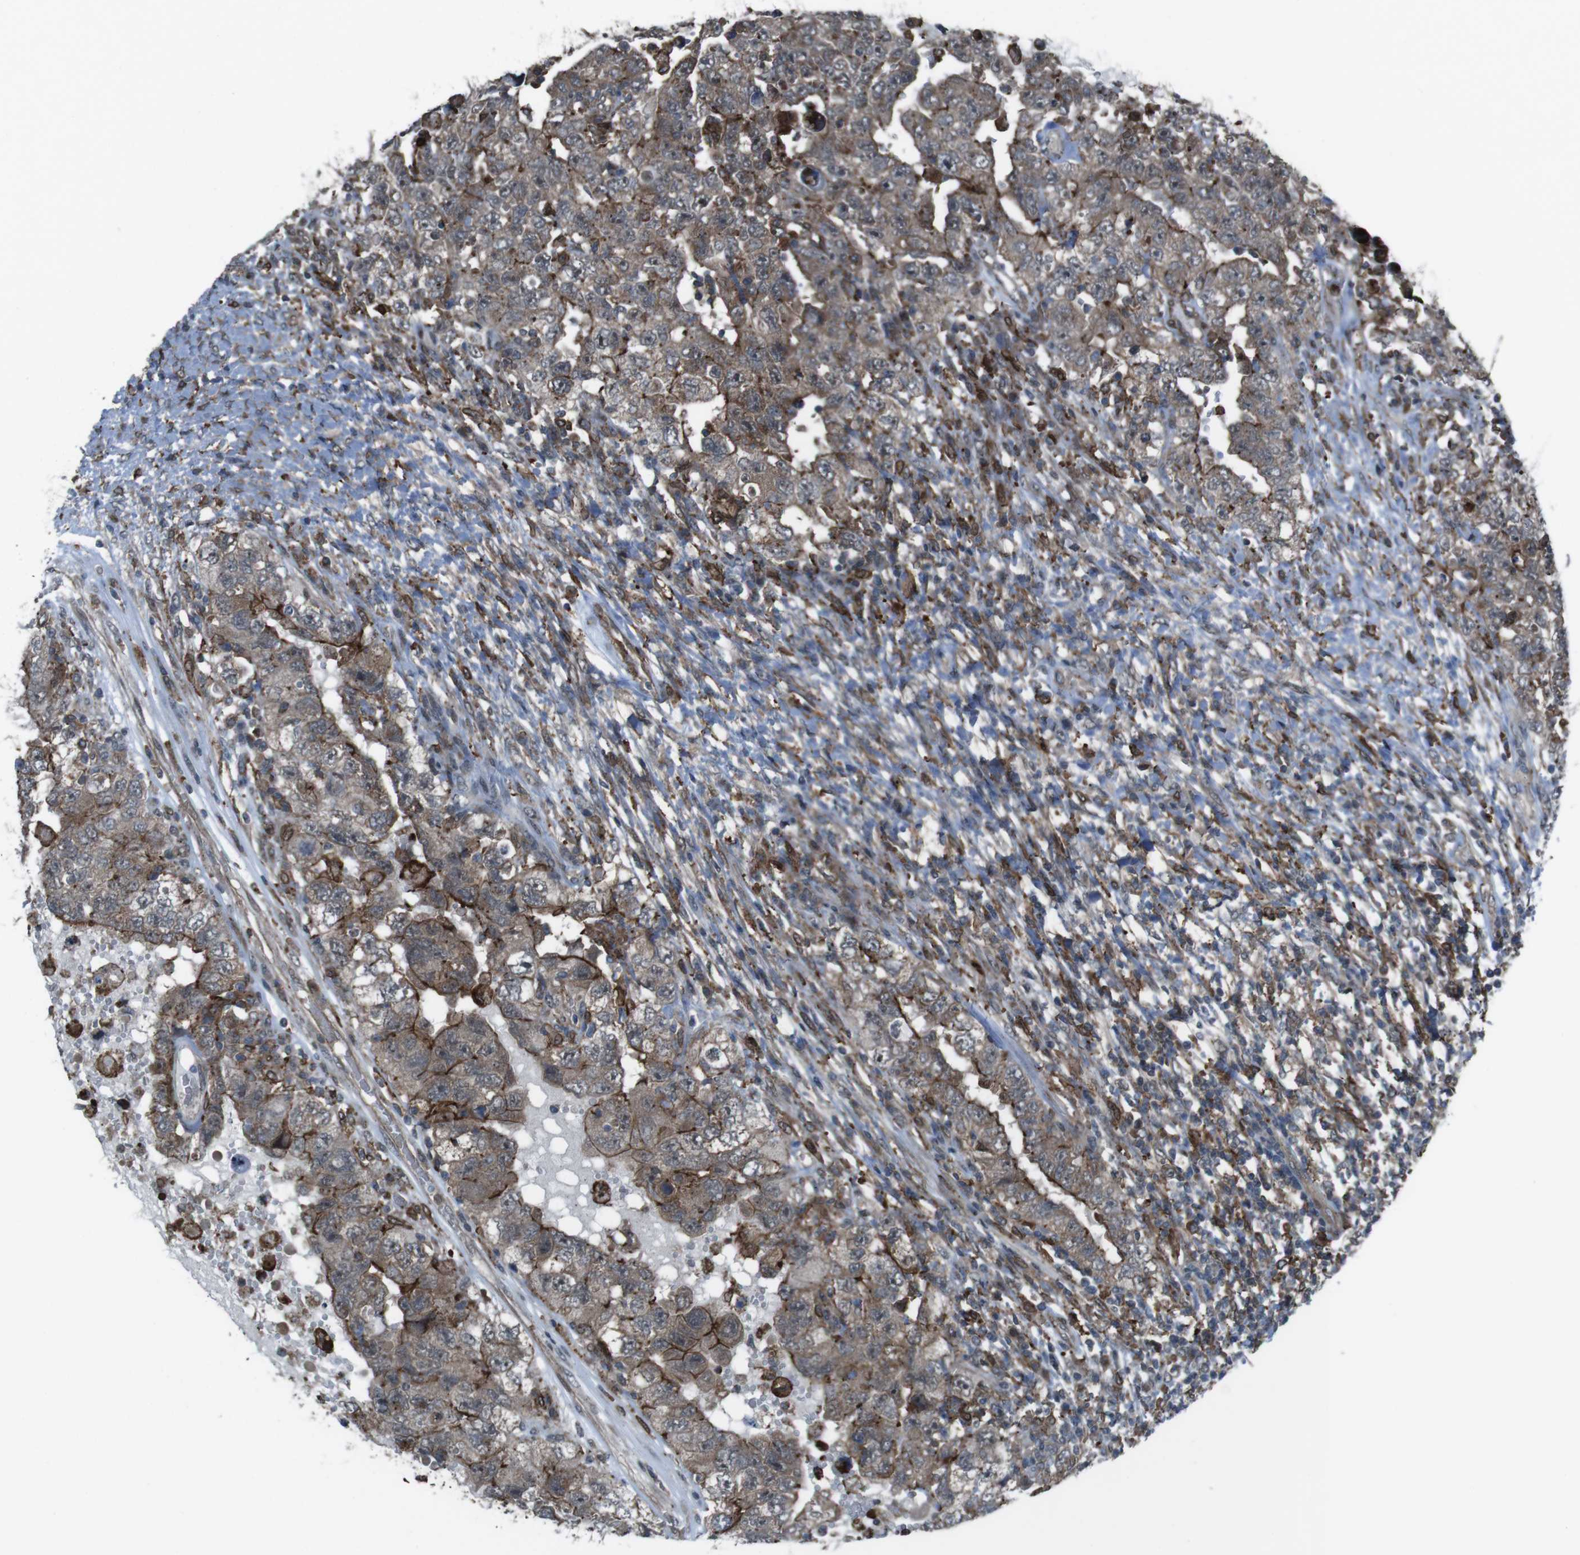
{"staining": {"intensity": "moderate", "quantity": ">75%", "location": "cytoplasmic/membranous"}, "tissue": "testis cancer", "cell_type": "Tumor cells", "image_type": "cancer", "snomed": [{"axis": "morphology", "description": "Carcinoma, Embryonal, NOS"}, {"axis": "topography", "description": "Testis"}], "caption": "High-power microscopy captured an immunohistochemistry image of testis cancer, revealing moderate cytoplasmic/membranous staining in approximately >75% of tumor cells.", "gene": "GDF10", "patient": {"sex": "male", "age": 26}}